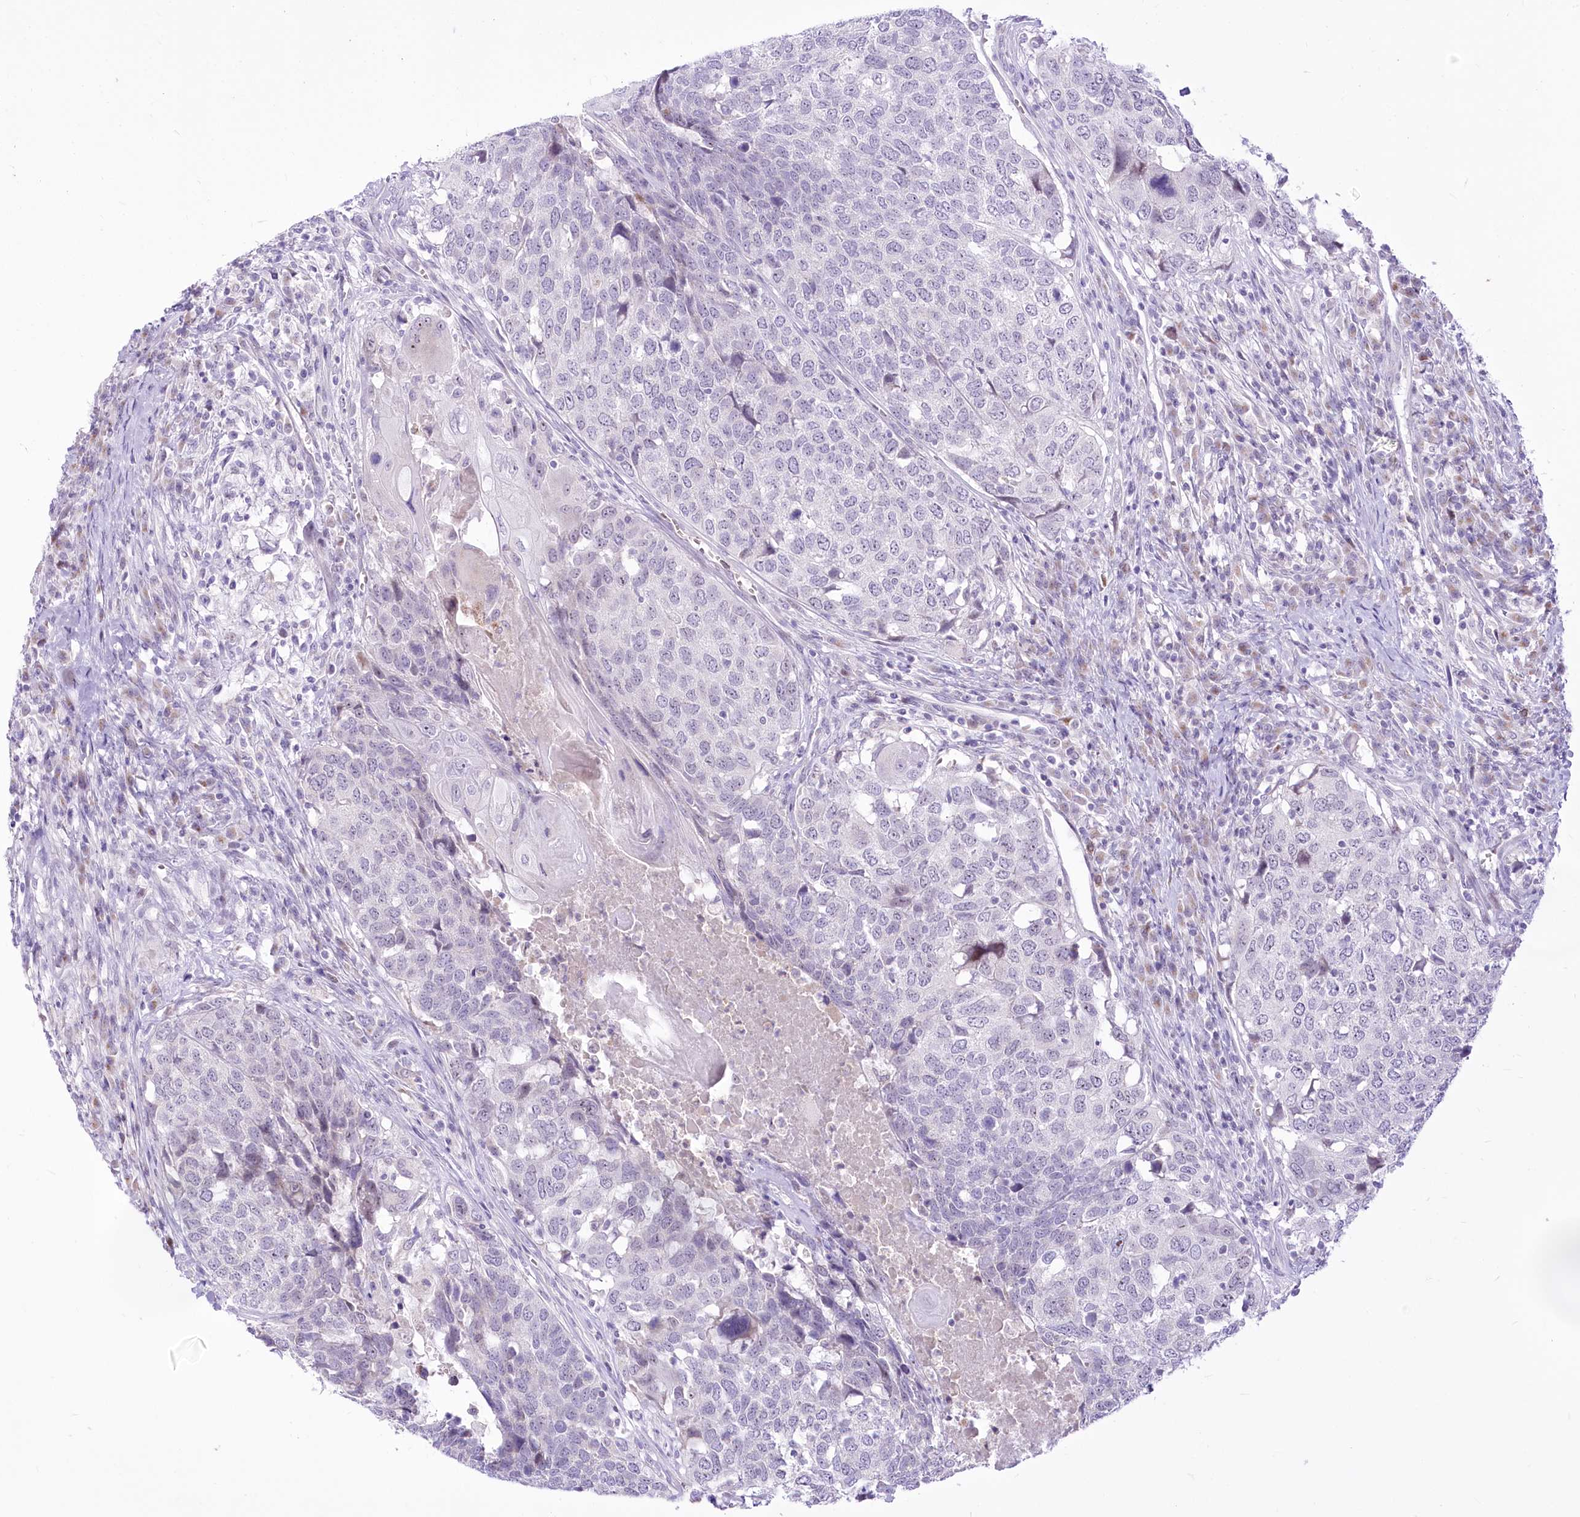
{"staining": {"intensity": "negative", "quantity": "none", "location": "none"}, "tissue": "head and neck cancer", "cell_type": "Tumor cells", "image_type": "cancer", "snomed": [{"axis": "morphology", "description": "Squamous cell carcinoma, NOS"}, {"axis": "topography", "description": "Head-Neck"}], "caption": "Immunohistochemistry (IHC) photomicrograph of human head and neck squamous cell carcinoma stained for a protein (brown), which exhibits no expression in tumor cells.", "gene": "BEND7", "patient": {"sex": "male", "age": 66}}